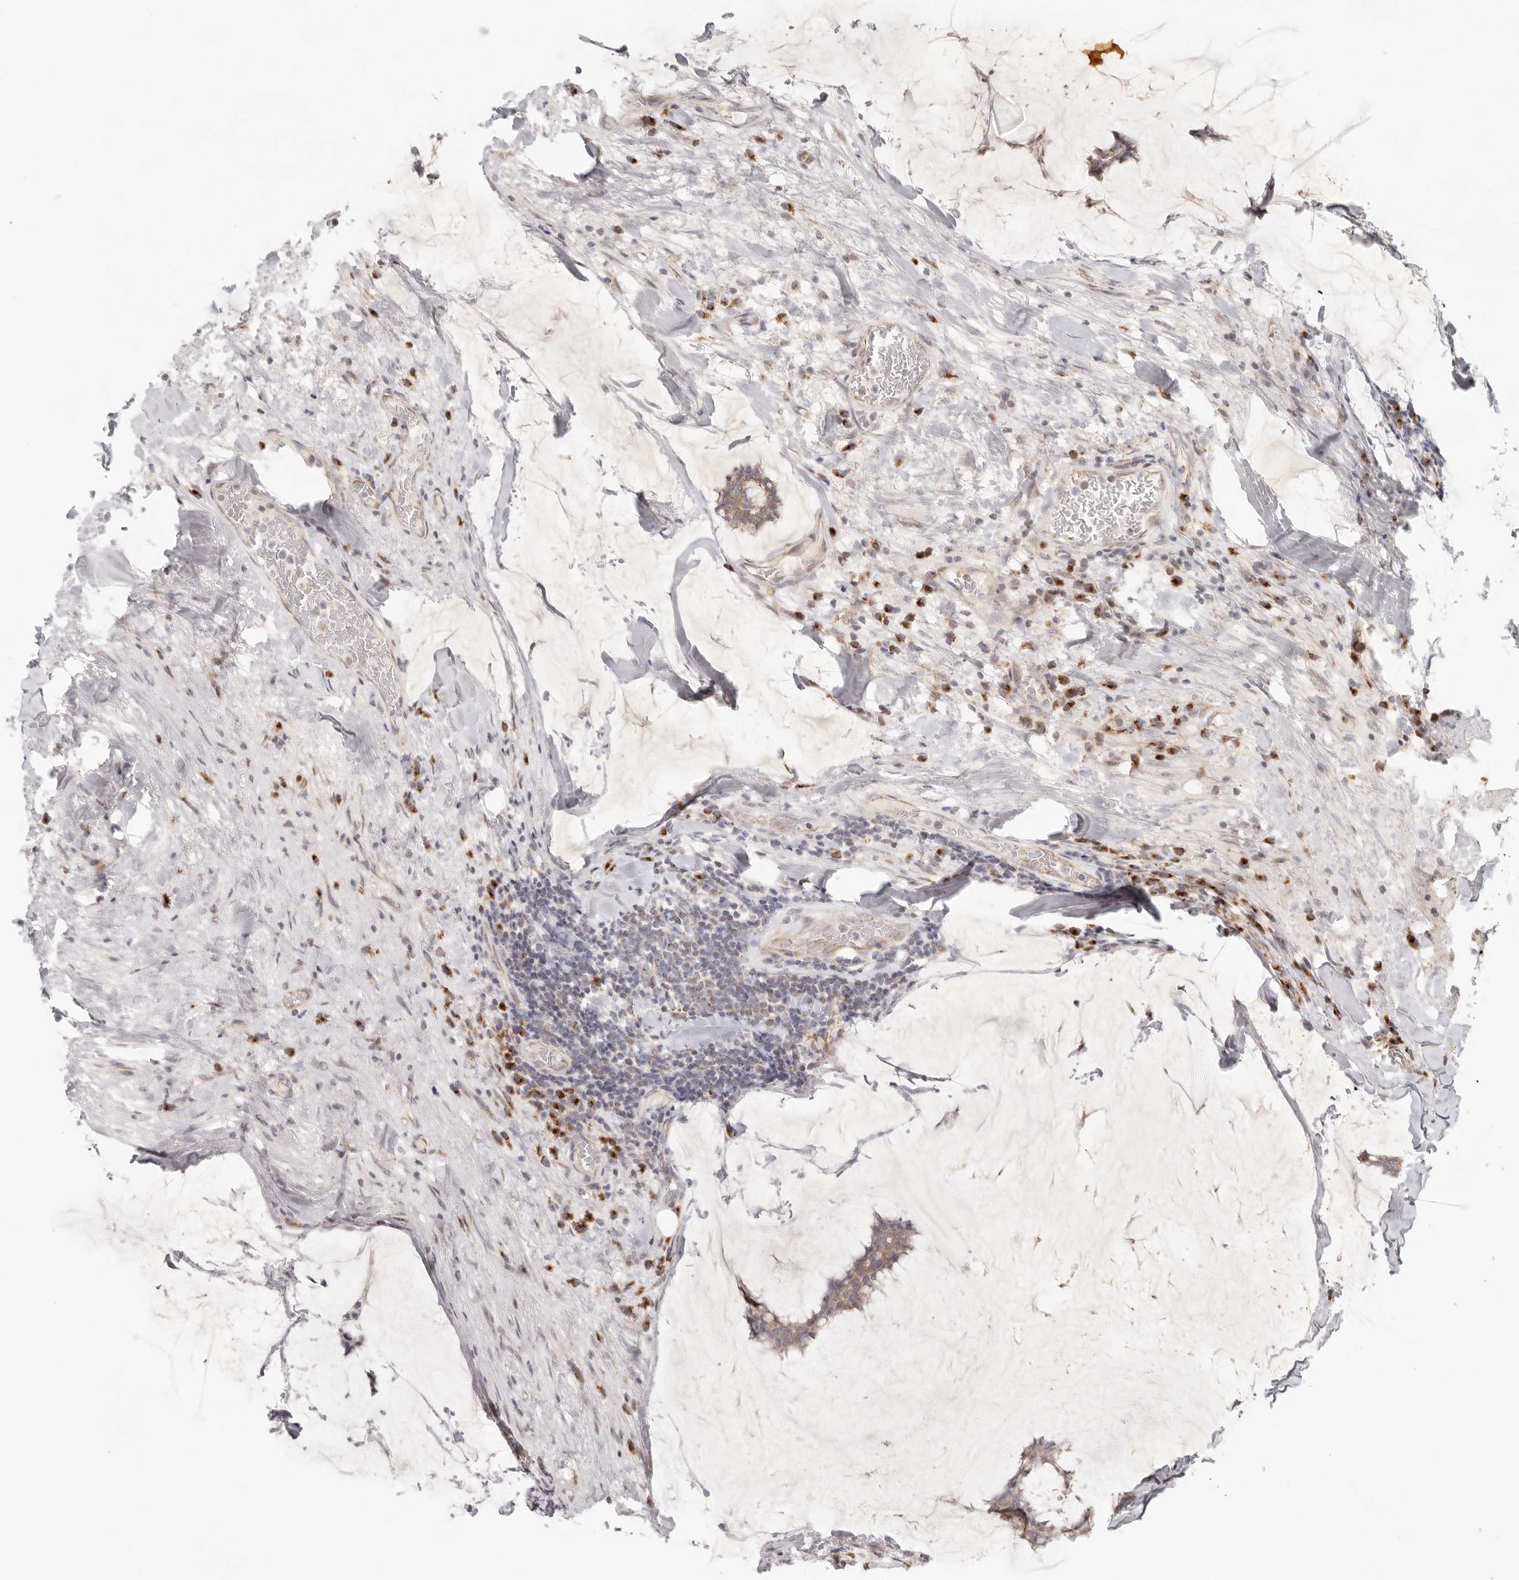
{"staining": {"intensity": "moderate", "quantity": ">75%", "location": "cytoplasmic/membranous"}, "tissue": "breast cancer", "cell_type": "Tumor cells", "image_type": "cancer", "snomed": [{"axis": "morphology", "description": "Duct carcinoma"}, {"axis": "topography", "description": "Breast"}], "caption": "A medium amount of moderate cytoplasmic/membranous expression is identified in about >75% of tumor cells in breast cancer (invasive ductal carcinoma) tissue. (DAB (3,3'-diaminobenzidine) = brown stain, brightfield microscopy at high magnification).", "gene": "KDF1", "patient": {"sex": "female", "age": 93}}